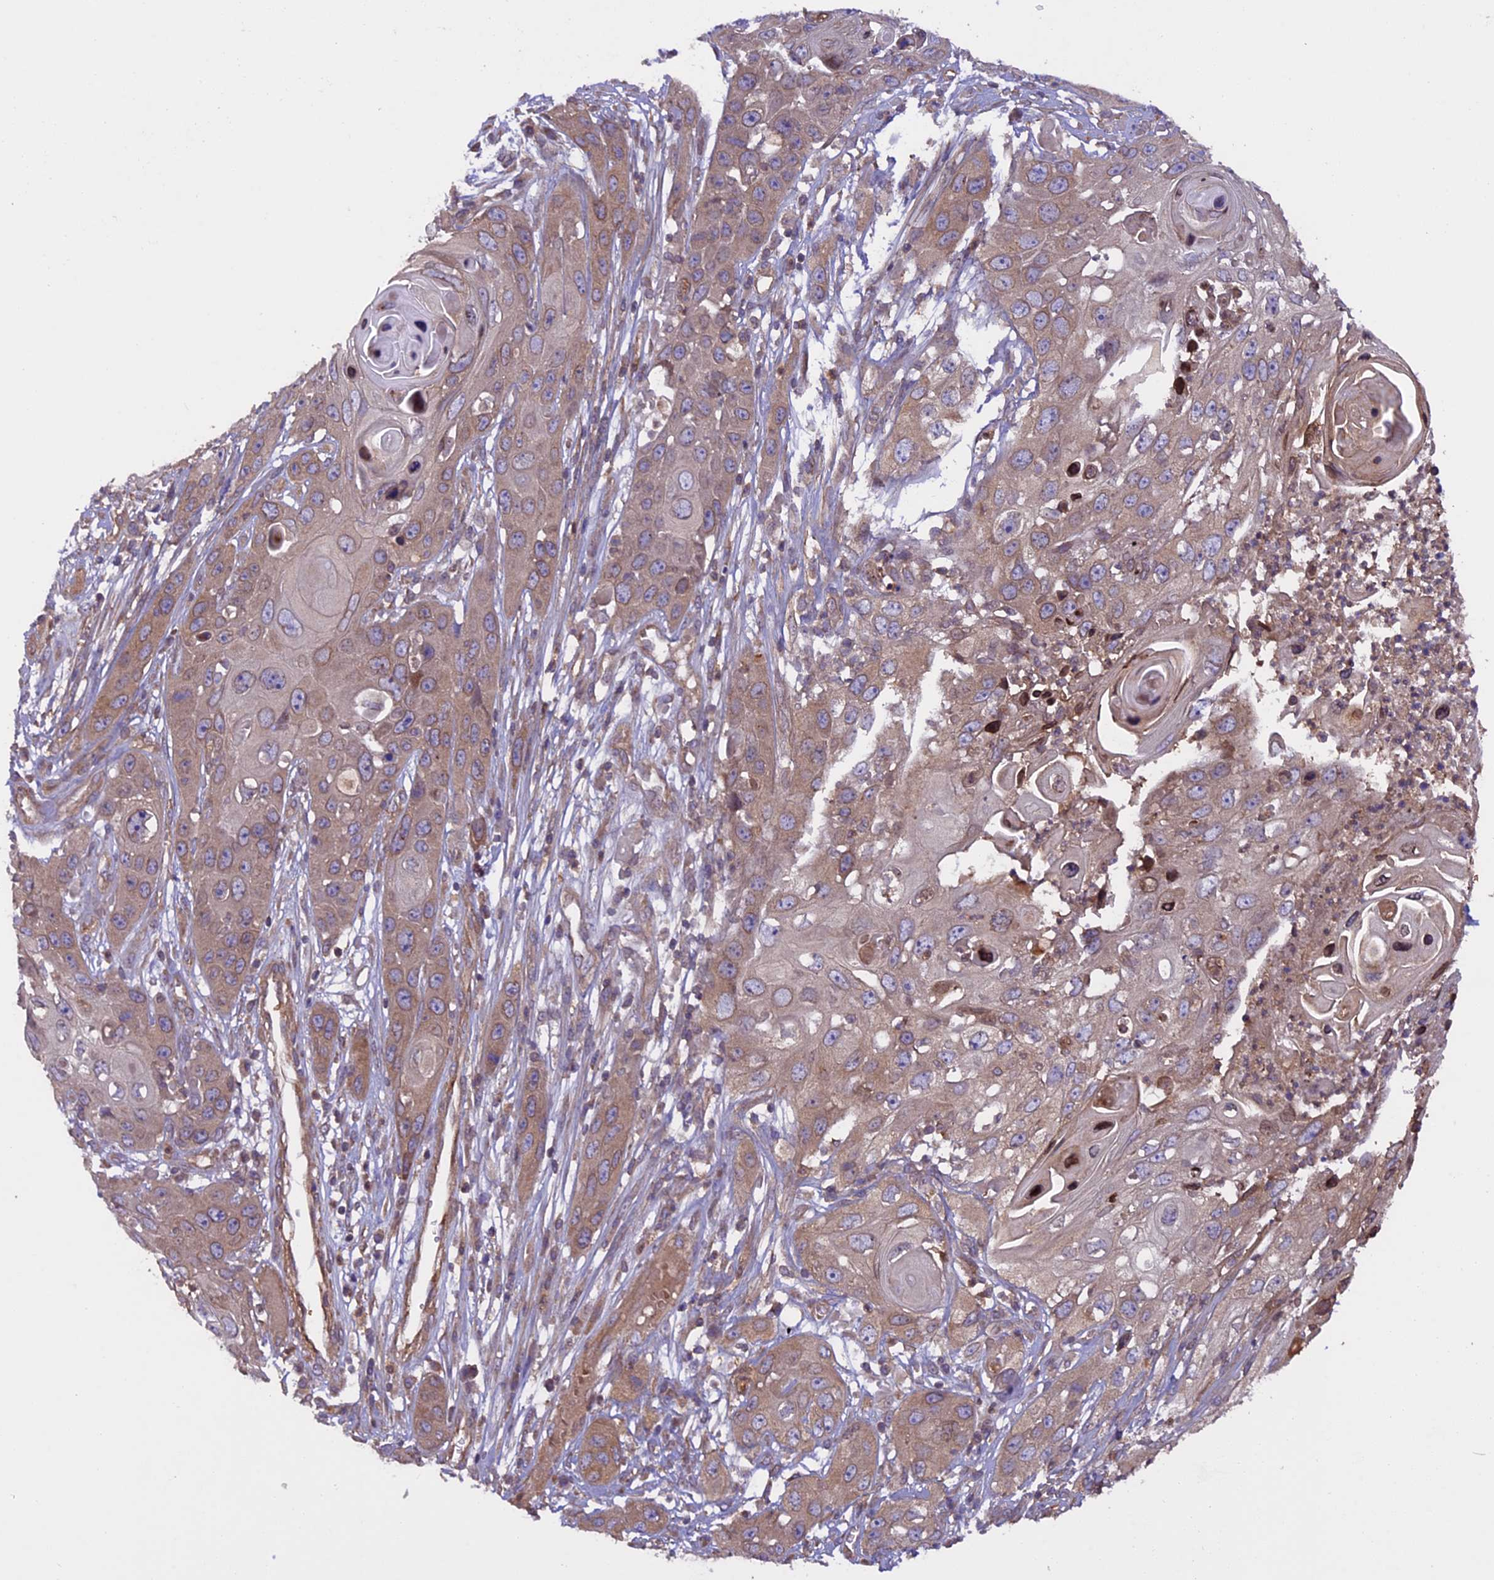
{"staining": {"intensity": "weak", "quantity": ">75%", "location": "cytoplasmic/membranous"}, "tissue": "skin cancer", "cell_type": "Tumor cells", "image_type": "cancer", "snomed": [{"axis": "morphology", "description": "Squamous cell carcinoma, NOS"}, {"axis": "topography", "description": "Skin"}], "caption": "Immunohistochemical staining of skin cancer exhibits weak cytoplasmic/membranous protein expression in about >75% of tumor cells.", "gene": "CCDC125", "patient": {"sex": "male", "age": 55}}